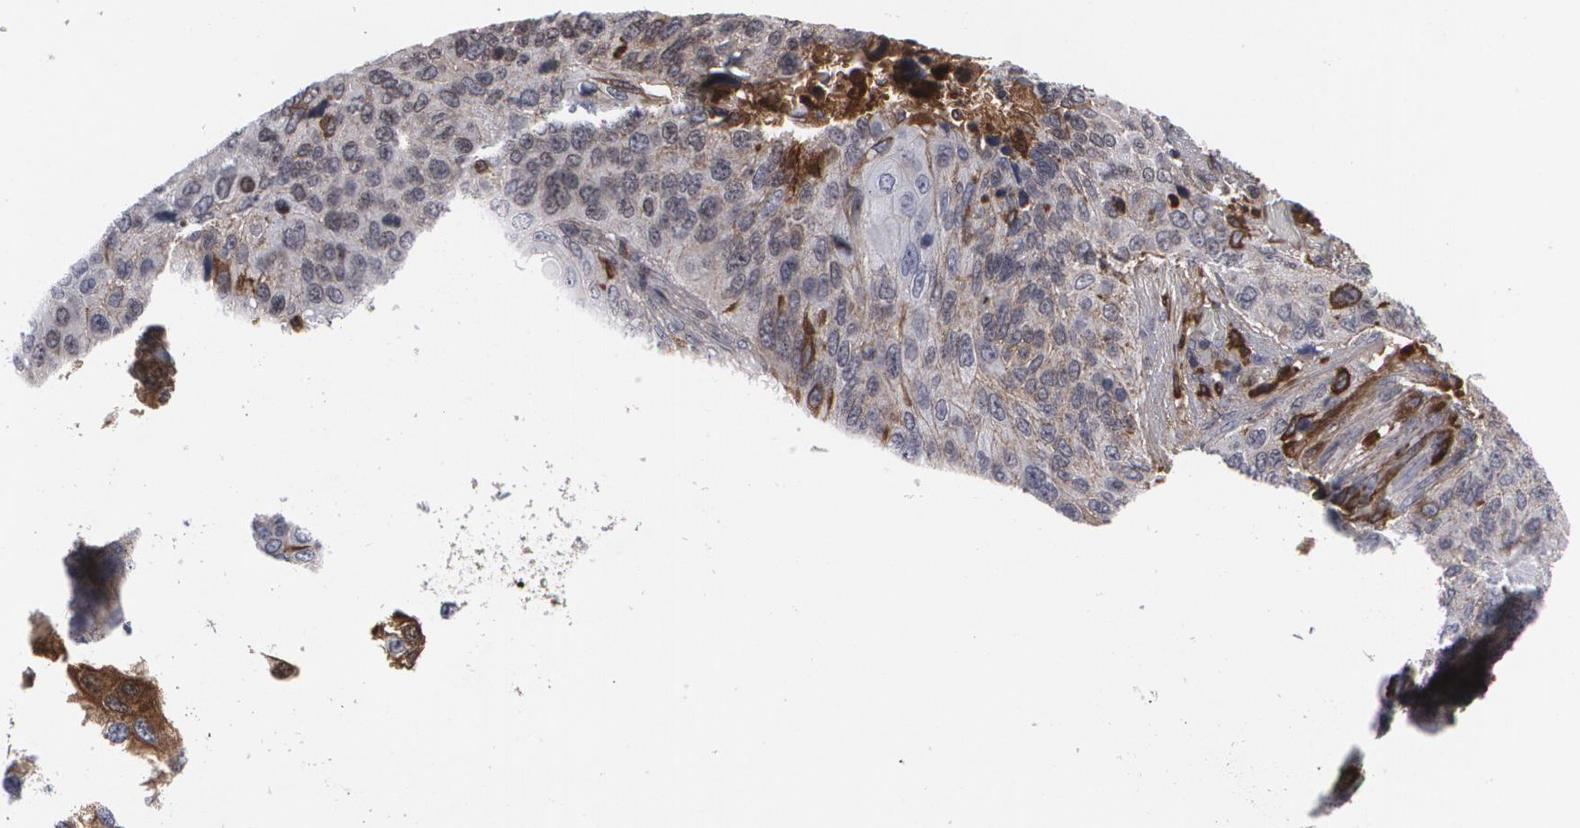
{"staining": {"intensity": "weak", "quantity": "<25%", "location": "cytoplasmic/membranous"}, "tissue": "lung cancer", "cell_type": "Tumor cells", "image_type": "cancer", "snomed": [{"axis": "morphology", "description": "Squamous cell carcinoma, NOS"}, {"axis": "topography", "description": "Lung"}], "caption": "Human lung squamous cell carcinoma stained for a protein using immunohistochemistry displays no positivity in tumor cells.", "gene": "LRG1", "patient": {"sex": "male", "age": 68}}